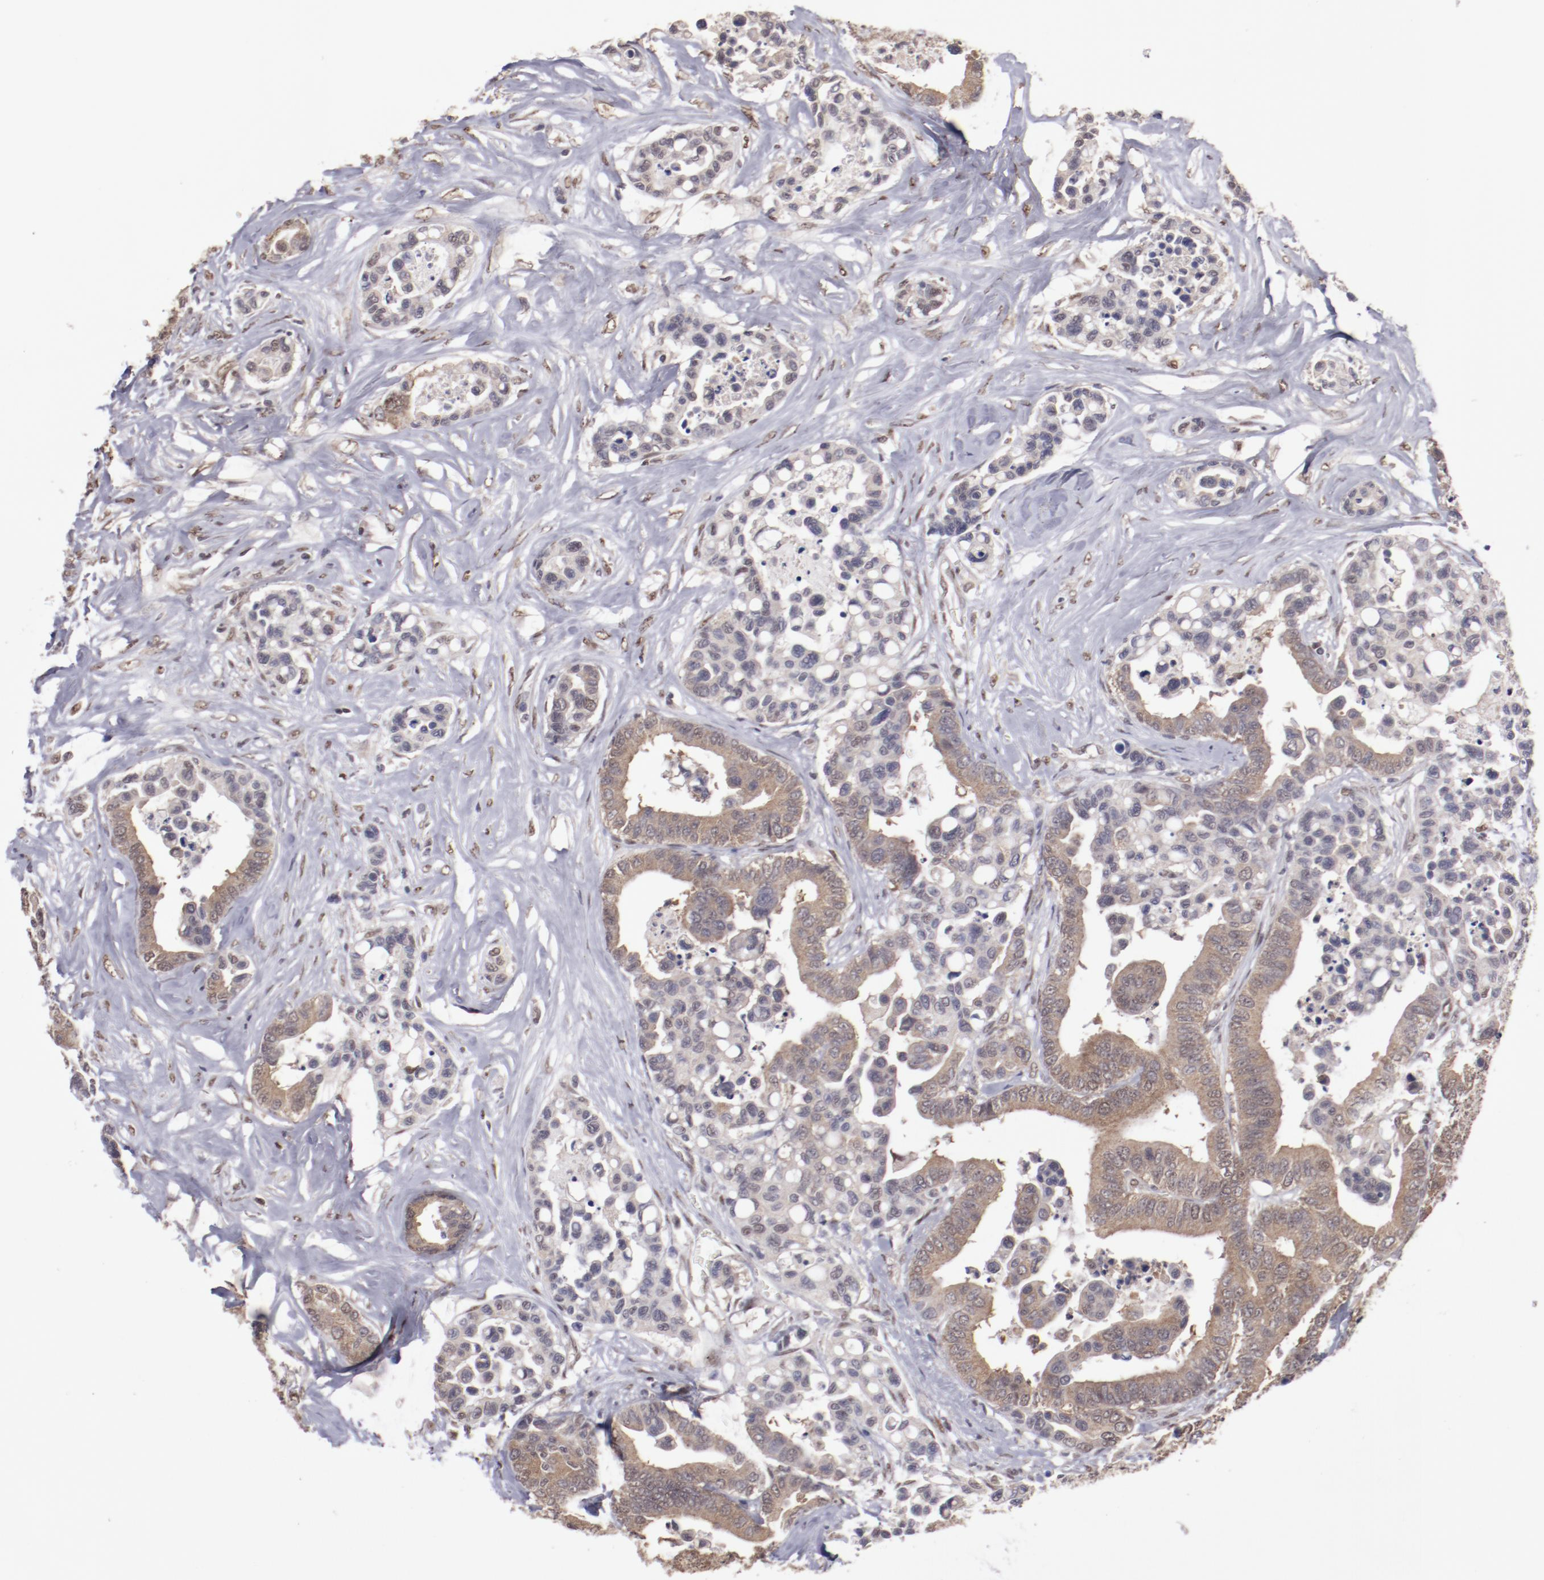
{"staining": {"intensity": "weak", "quantity": ">75%", "location": "cytoplasmic/membranous"}, "tissue": "colorectal cancer", "cell_type": "Tumor cells", "image_type": "cancer", "snomed": [{"axis": "morphology", "description": "Adenocarcinoma, NOS"}, {"axis": "topography", "description": "Colon"}], "caption": "An image of human colorectal cancer stained for a protein demonstrates weak cytoplasmic/membranous brown staining in tumor cells.", "gene": "ARNT", "patient": {"sex": "male", "age": 82}}